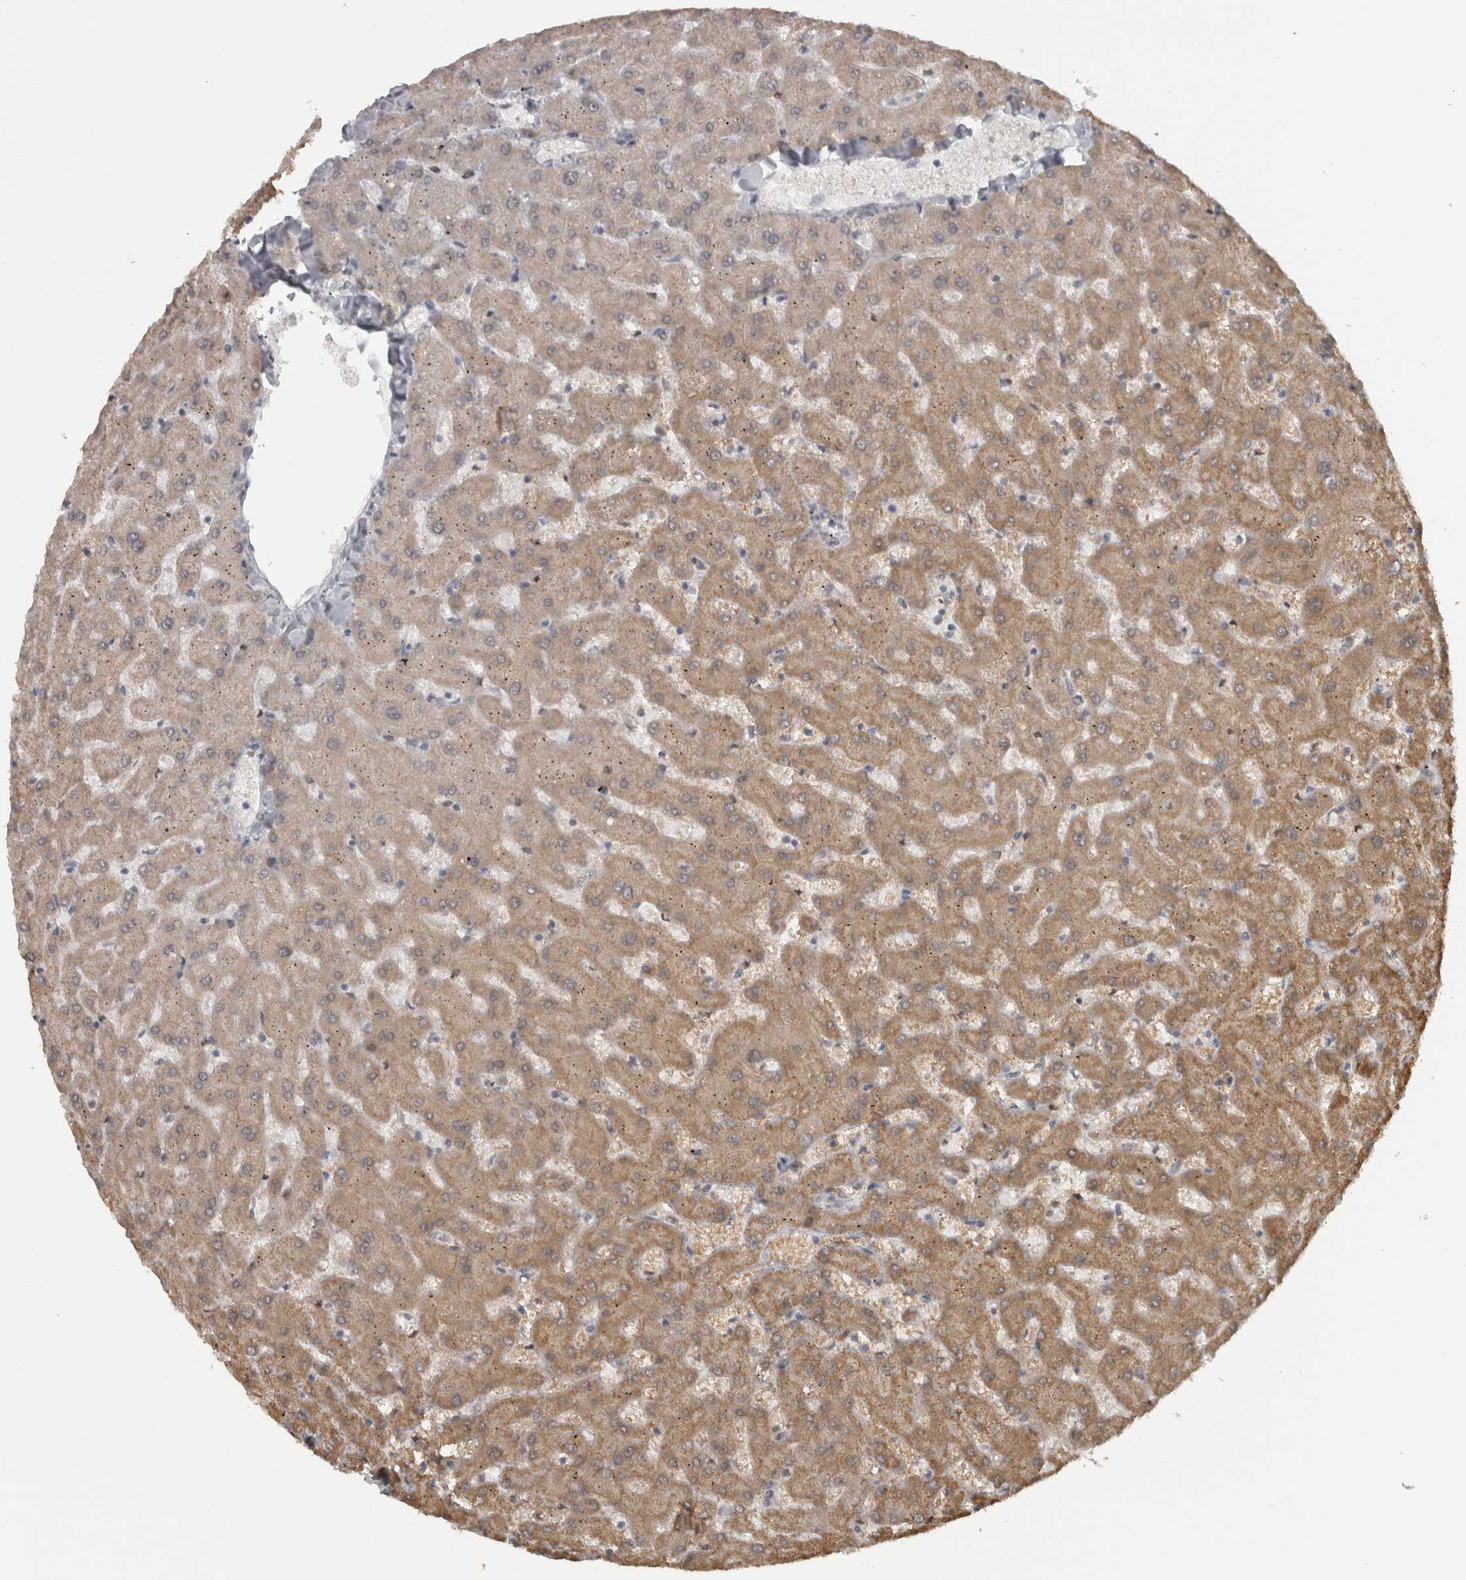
{"staining": {"intensity": "negative", "quantity": "none", "location": "none"}, "tissue": "liver", "cell_type": "Cholangiocytes", "image_type": "normal", "snomed": [{"axis": "morphology", "description": "Normal tissue, NOS"}, {"axis": "topography", "description": "Liver"}], "caption": "High power microscopy photomicrograph of an immunohistochemistry photomicrograph of unremarkable liver, revealing no significant positivity in cholangiocytes.", "gene": "MICU3", "patient": {"sex": "female", "age": 63}}